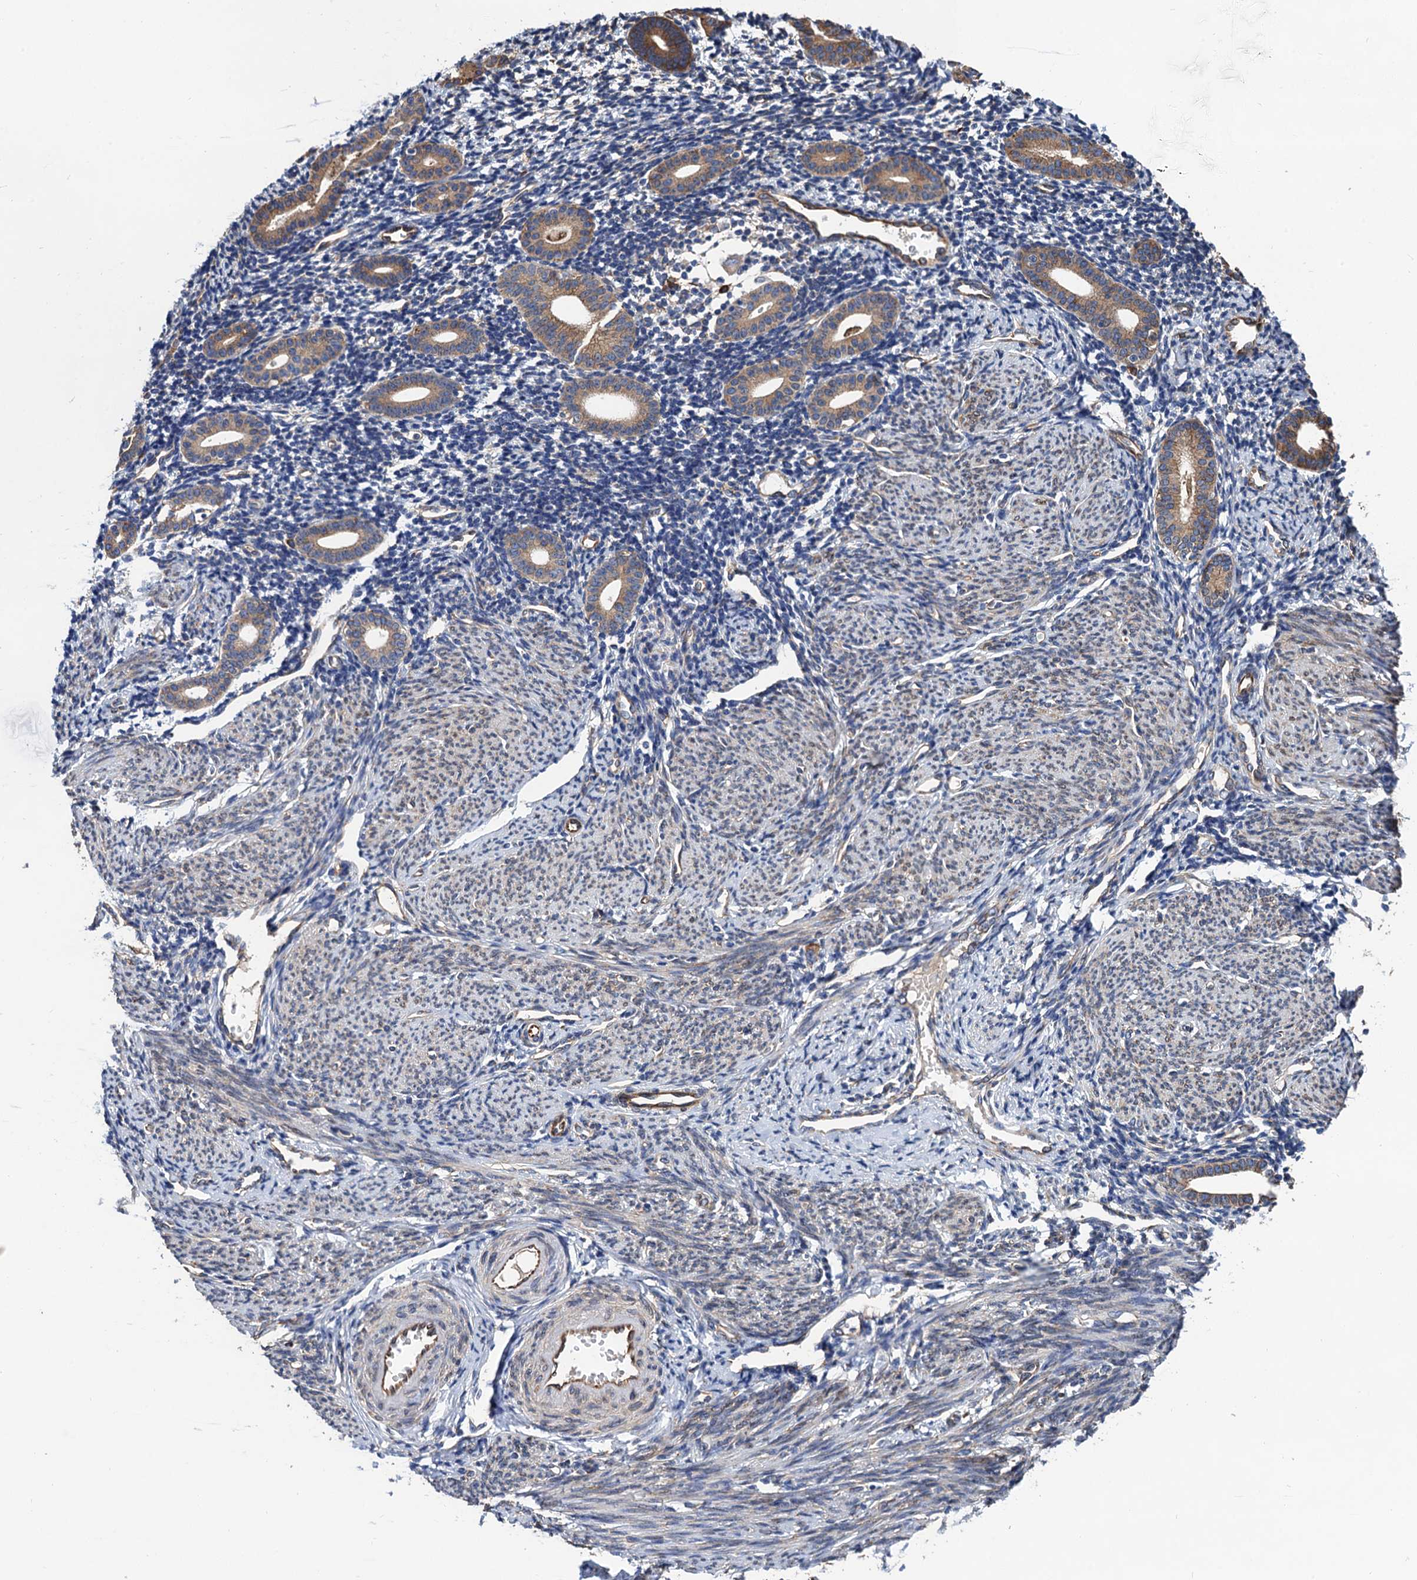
{"staining": {"intensity": "negative", "quantity": "none", "location": "none"}, "tissue": "endometrium", "cell_type": "Cells in endometrial stroma", "image_type": "normal", "snomed": [{"axis": "morphology", "description": "Normal tissue, NOS"}, {"axis": "topography", "description": "Endometrium"}], "caption": "Immunohistochemistry (IHC) histopathology image of benign human endometrium stained for a protein (brown), which demonstrates no positivity in cells in endometrial stroma.", "gene": "CNNM1", "patient": {"sex": "female", "age": 56}}